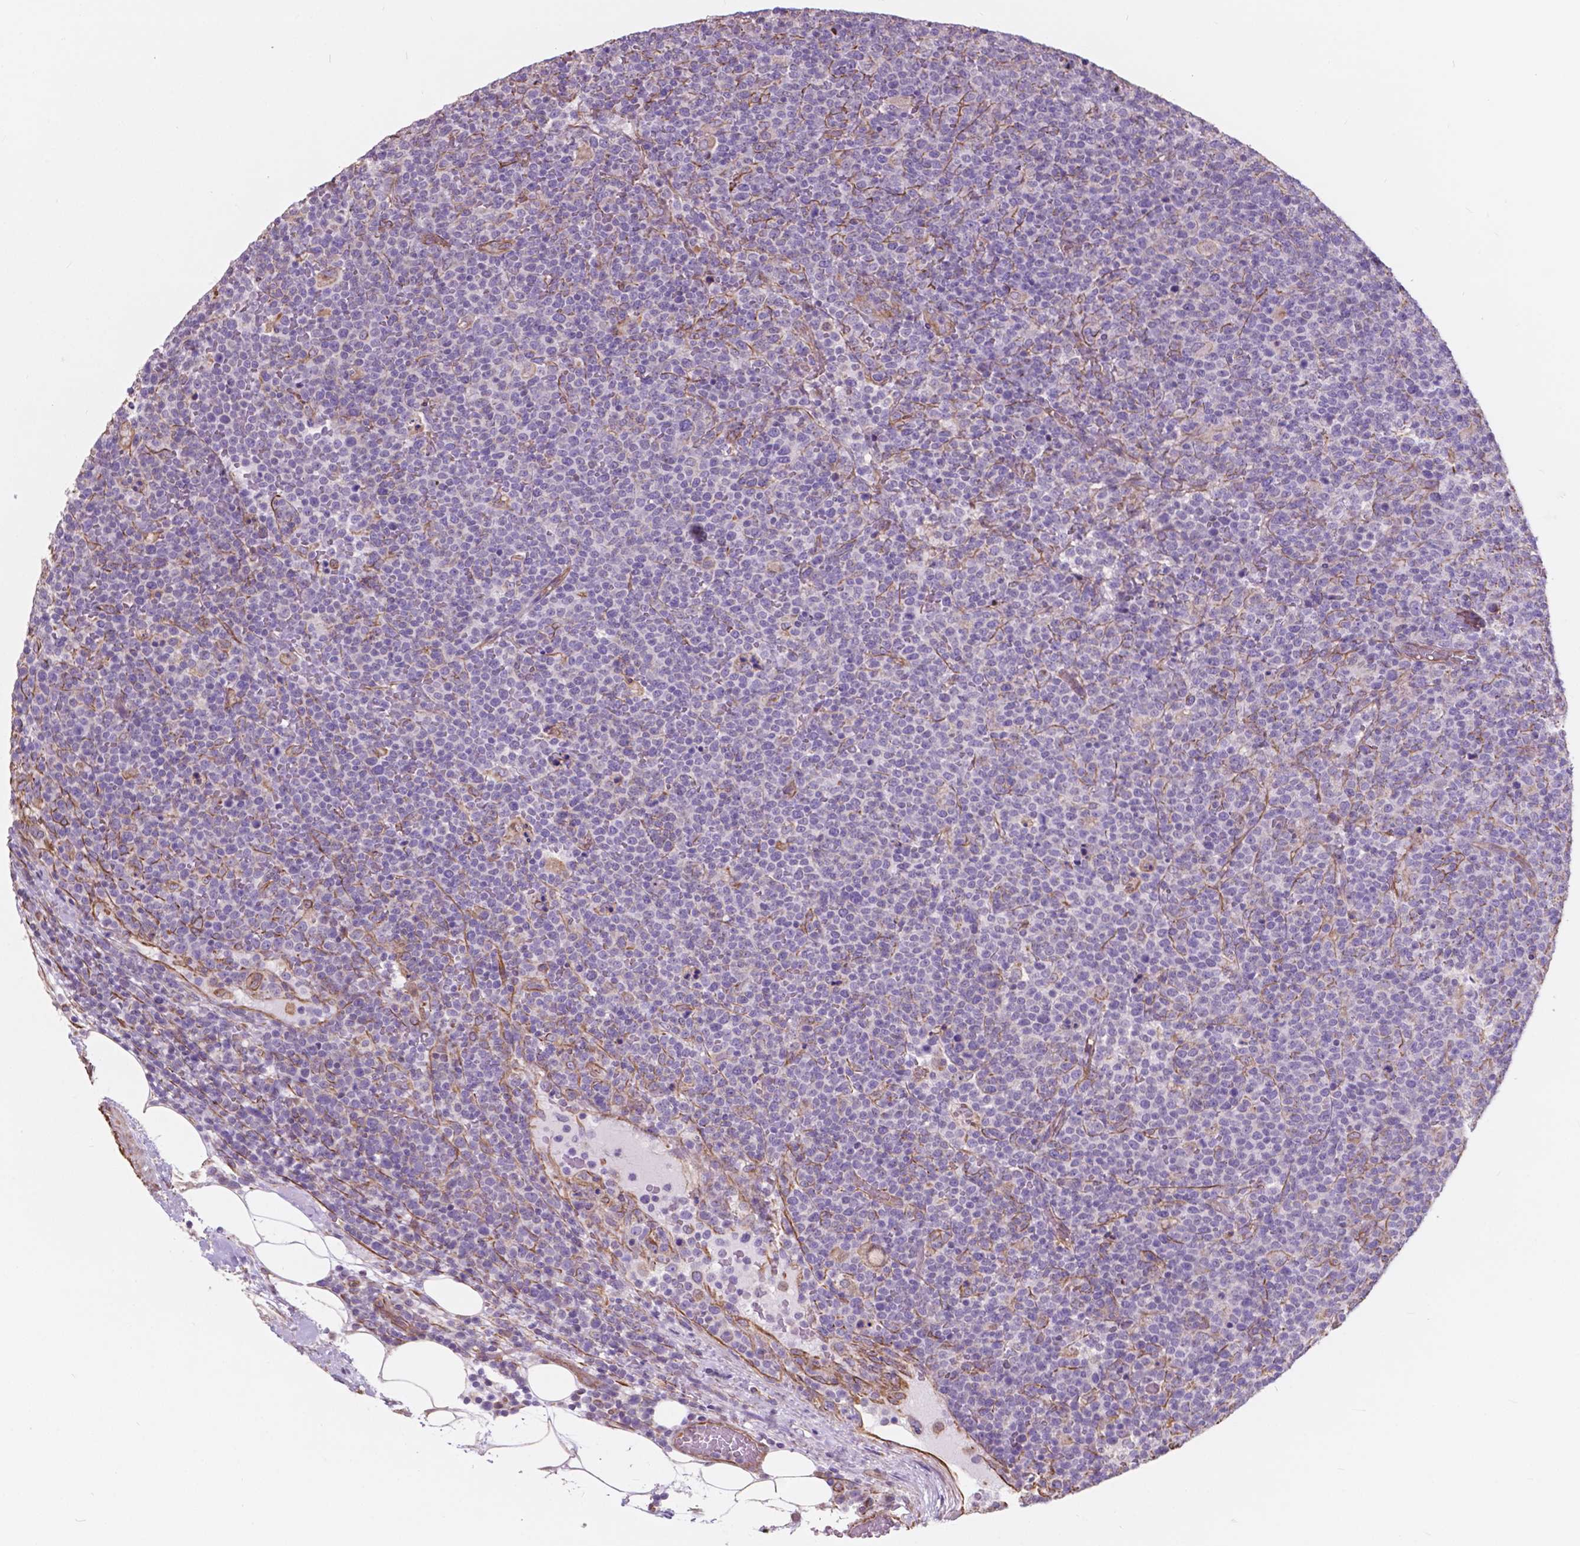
{"staining": {"intensity": "negative", "quantity": "none", "location": "none"}, "tissue": "lymphoma", "cell_type": "Tumor cells", "image_type": "cancer", "snomed": [{"axis": "morphology", "description": "Malignant lymphoma, non-Hodgkin's type, High grade"}, {"axis": "topography", "description": "Lymph node"}], "caption": "DAB immunohistochemical staining of high-grade malignant lymphoma, non-Hodgkin's type displays no significant staining in tumor cells.", "gene": "AMOT", "patient": {"sex": "male", "age": 61}}